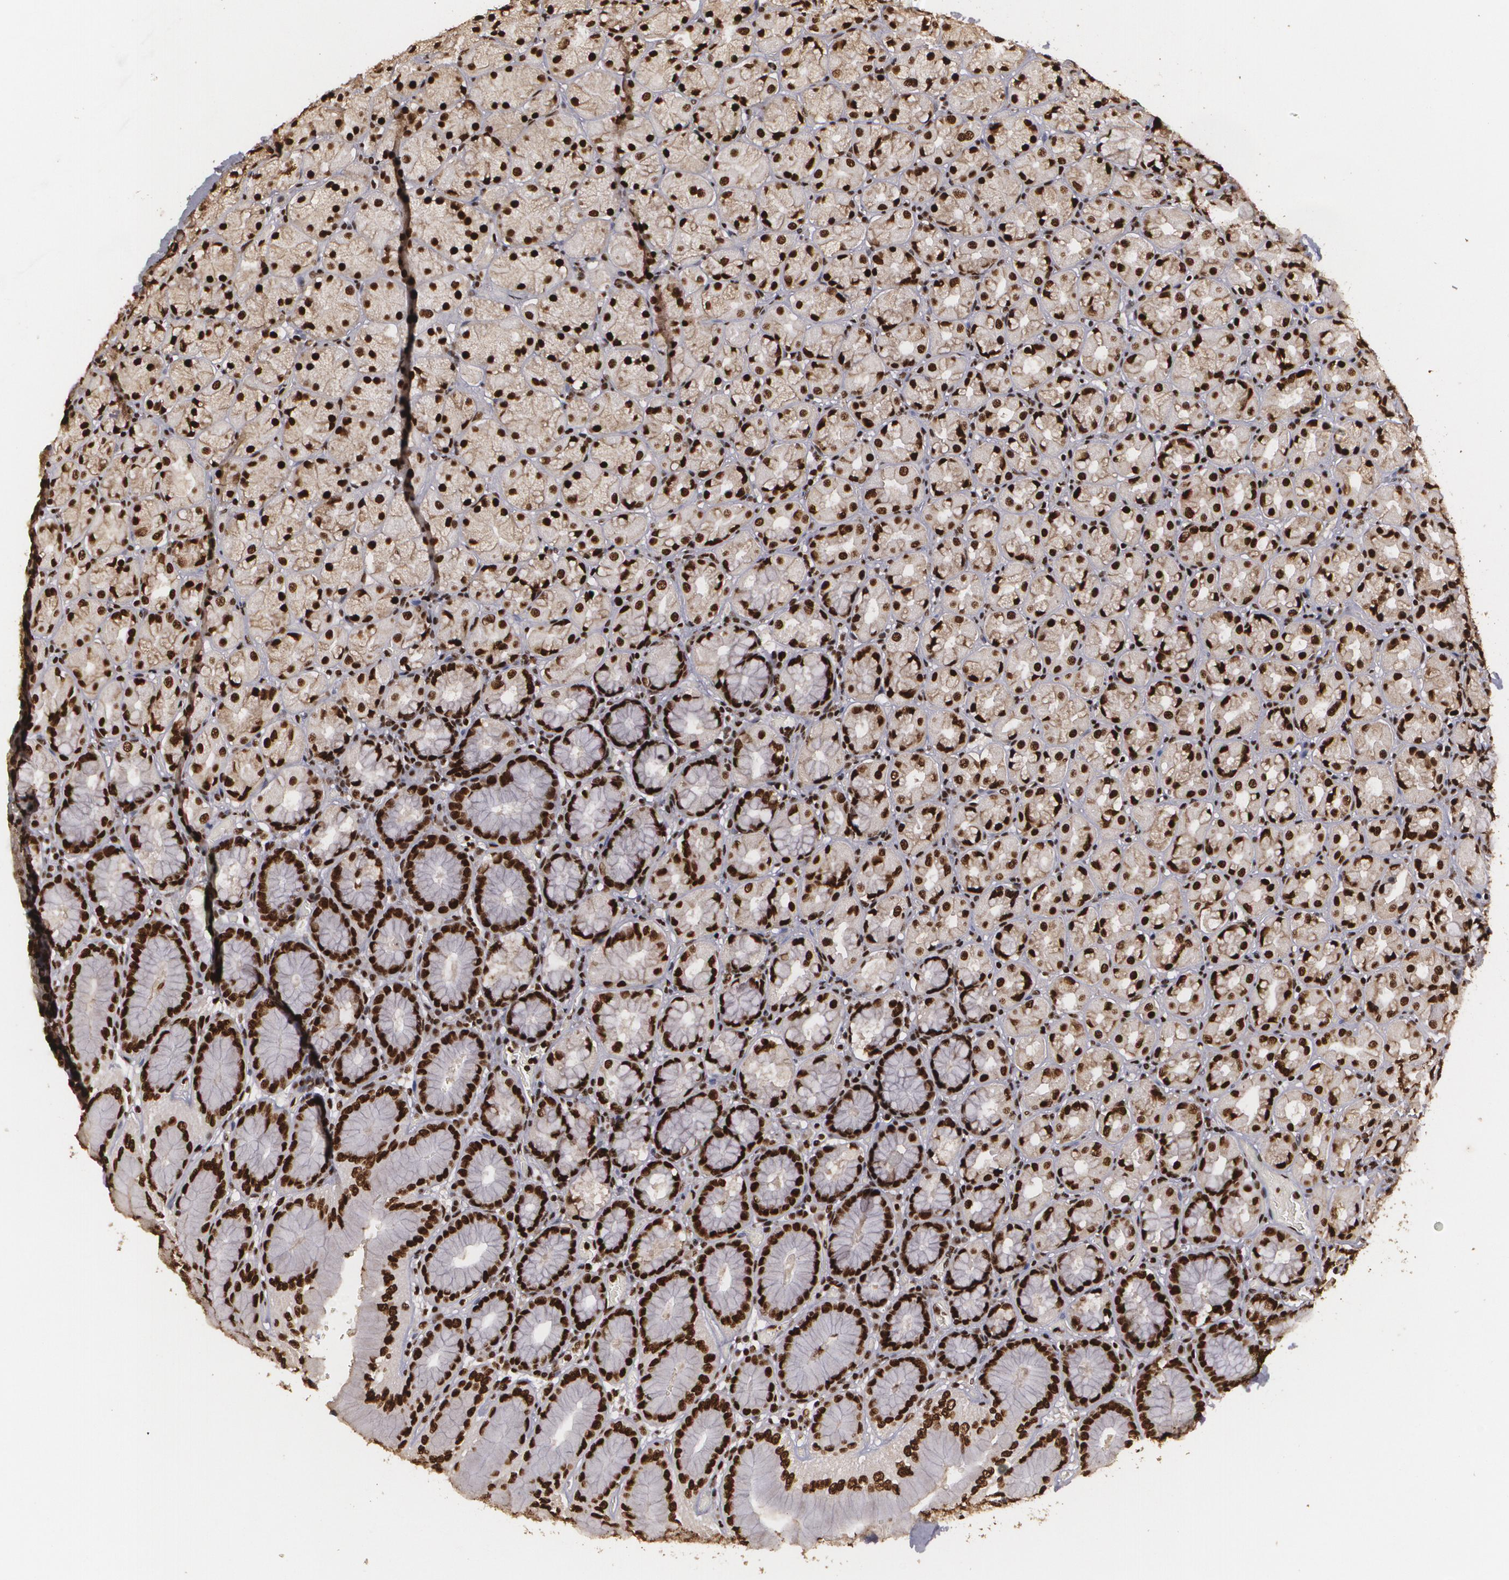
{"staining": {"intensity": "strong", "quantity": ">75%", "location": "nuclear"}, "tissue": "stomach", "cell_type": "Glandular cells", "image_type": "normal", "snomed": [{"axis": "morphology", "description": "Normal tissue, NOS"}, {"axis": "topography", "description": "Stomach, upper"}, {"axis": "topography", "description": "Stomach"}], "caption": "Strong nuclear protein expression is present in approximately >75% of glandular cells in stomach. The staining is performed using DAB brown chromogen to label protein expression. The nuclei are counter-stained blue using hematoxylin.", "gene": "RCOR1", "patient": {"sex": "male", "age": 76}}